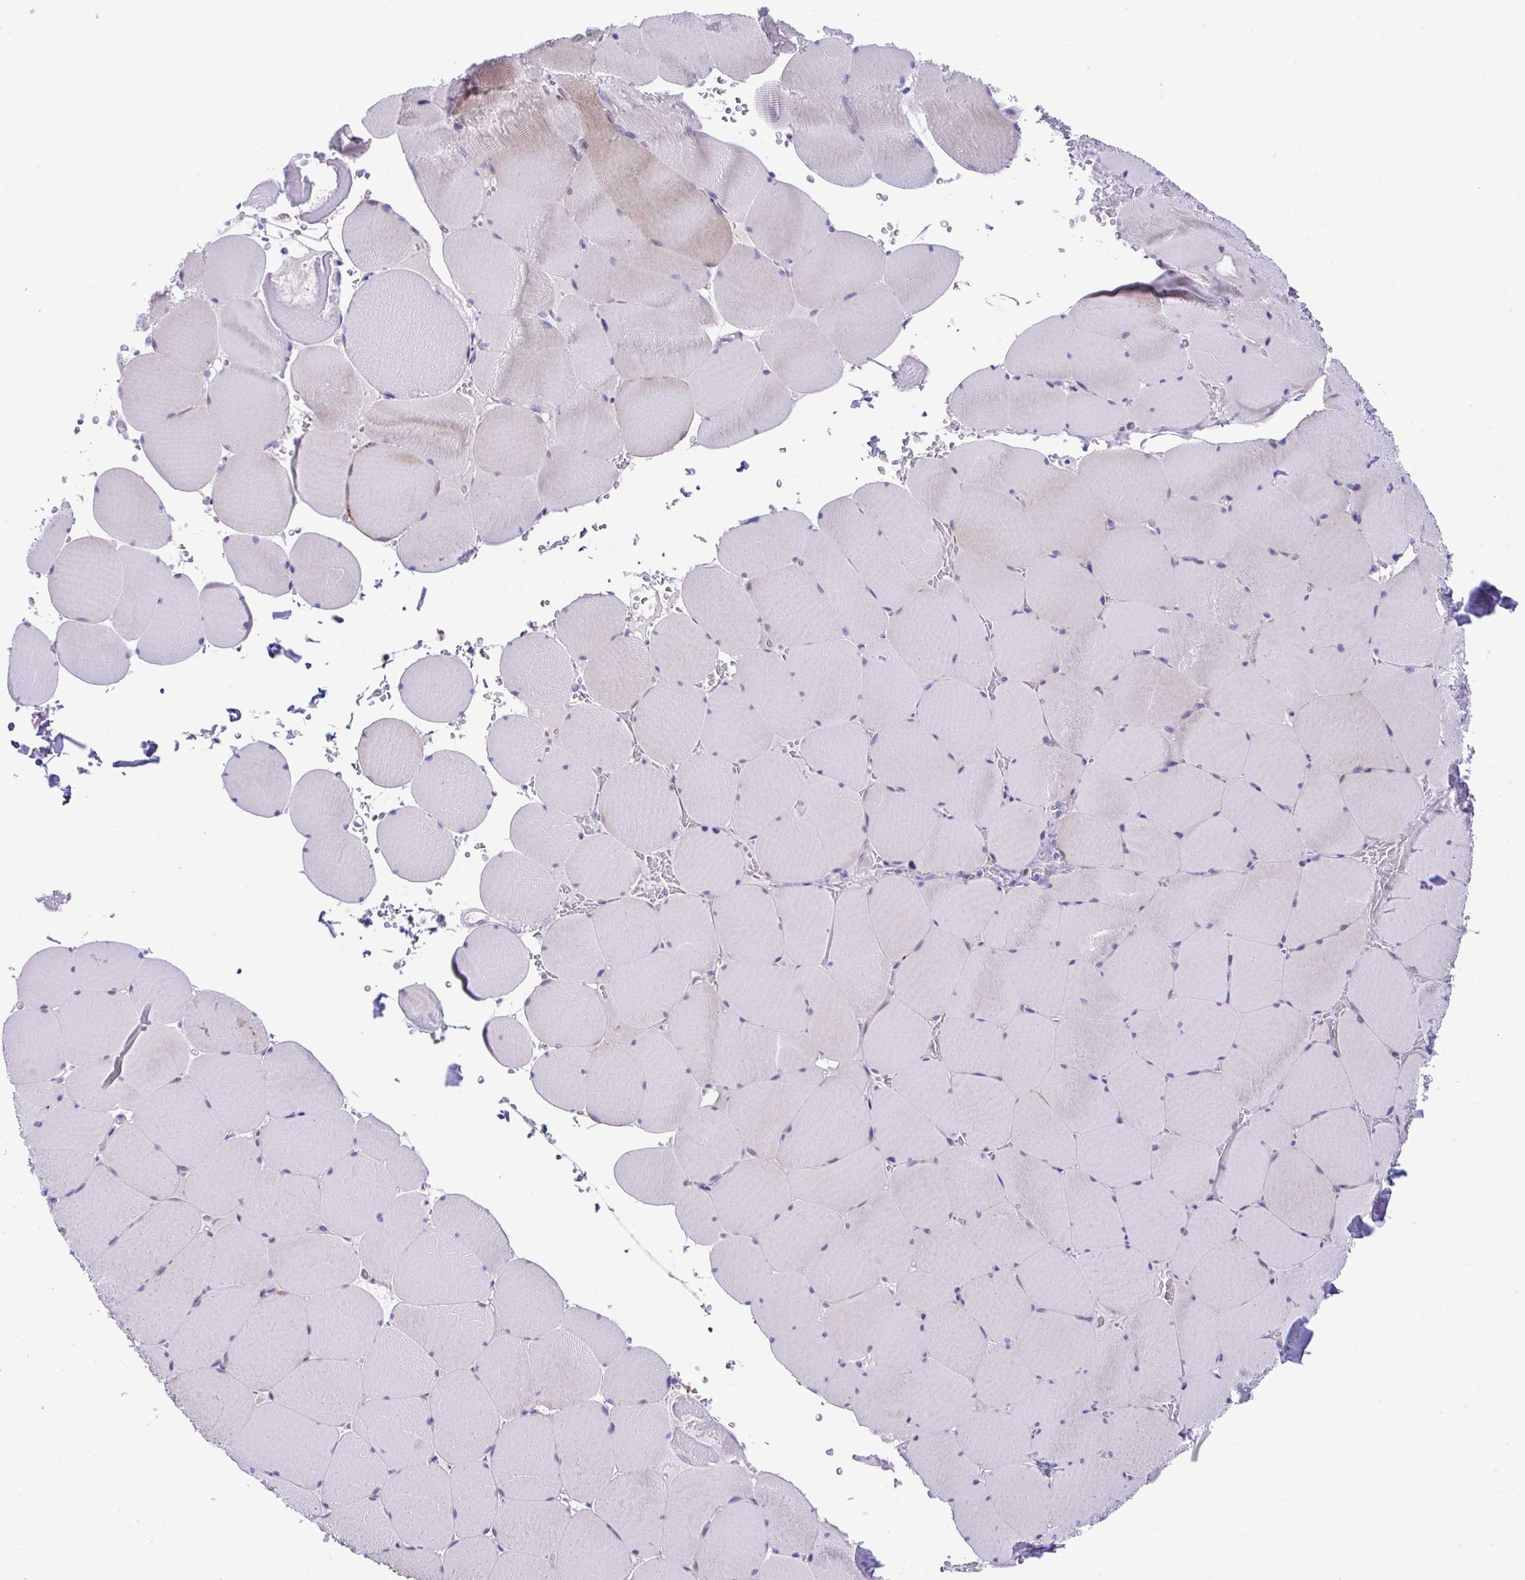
{"staining": {"intensity": "weak", "quantity": "<25%", "location": "cytoplasmic/membranous"}, "tissue": "skeletal muscle", "cell_type": "Myocytes", "image_type": "normal", "snomed": [{"axis": "morphology", "description": "Normal tissue, NOS"}, {"axis": "topography", "description": "Skeletal muscle"}, {"axis": "topography", "description": "Head-Neck"}], "caption": "An immunohistochemistry micrograph of unremarkable skeletal muscle is shown. There is no staining in myocytes of skeletal muscle. (Immunohistochemistry (ihc), brightfield microscopy, high magnification).", "gene": "SLC16A6", "patient": {"sex": "male", "age": 66}}